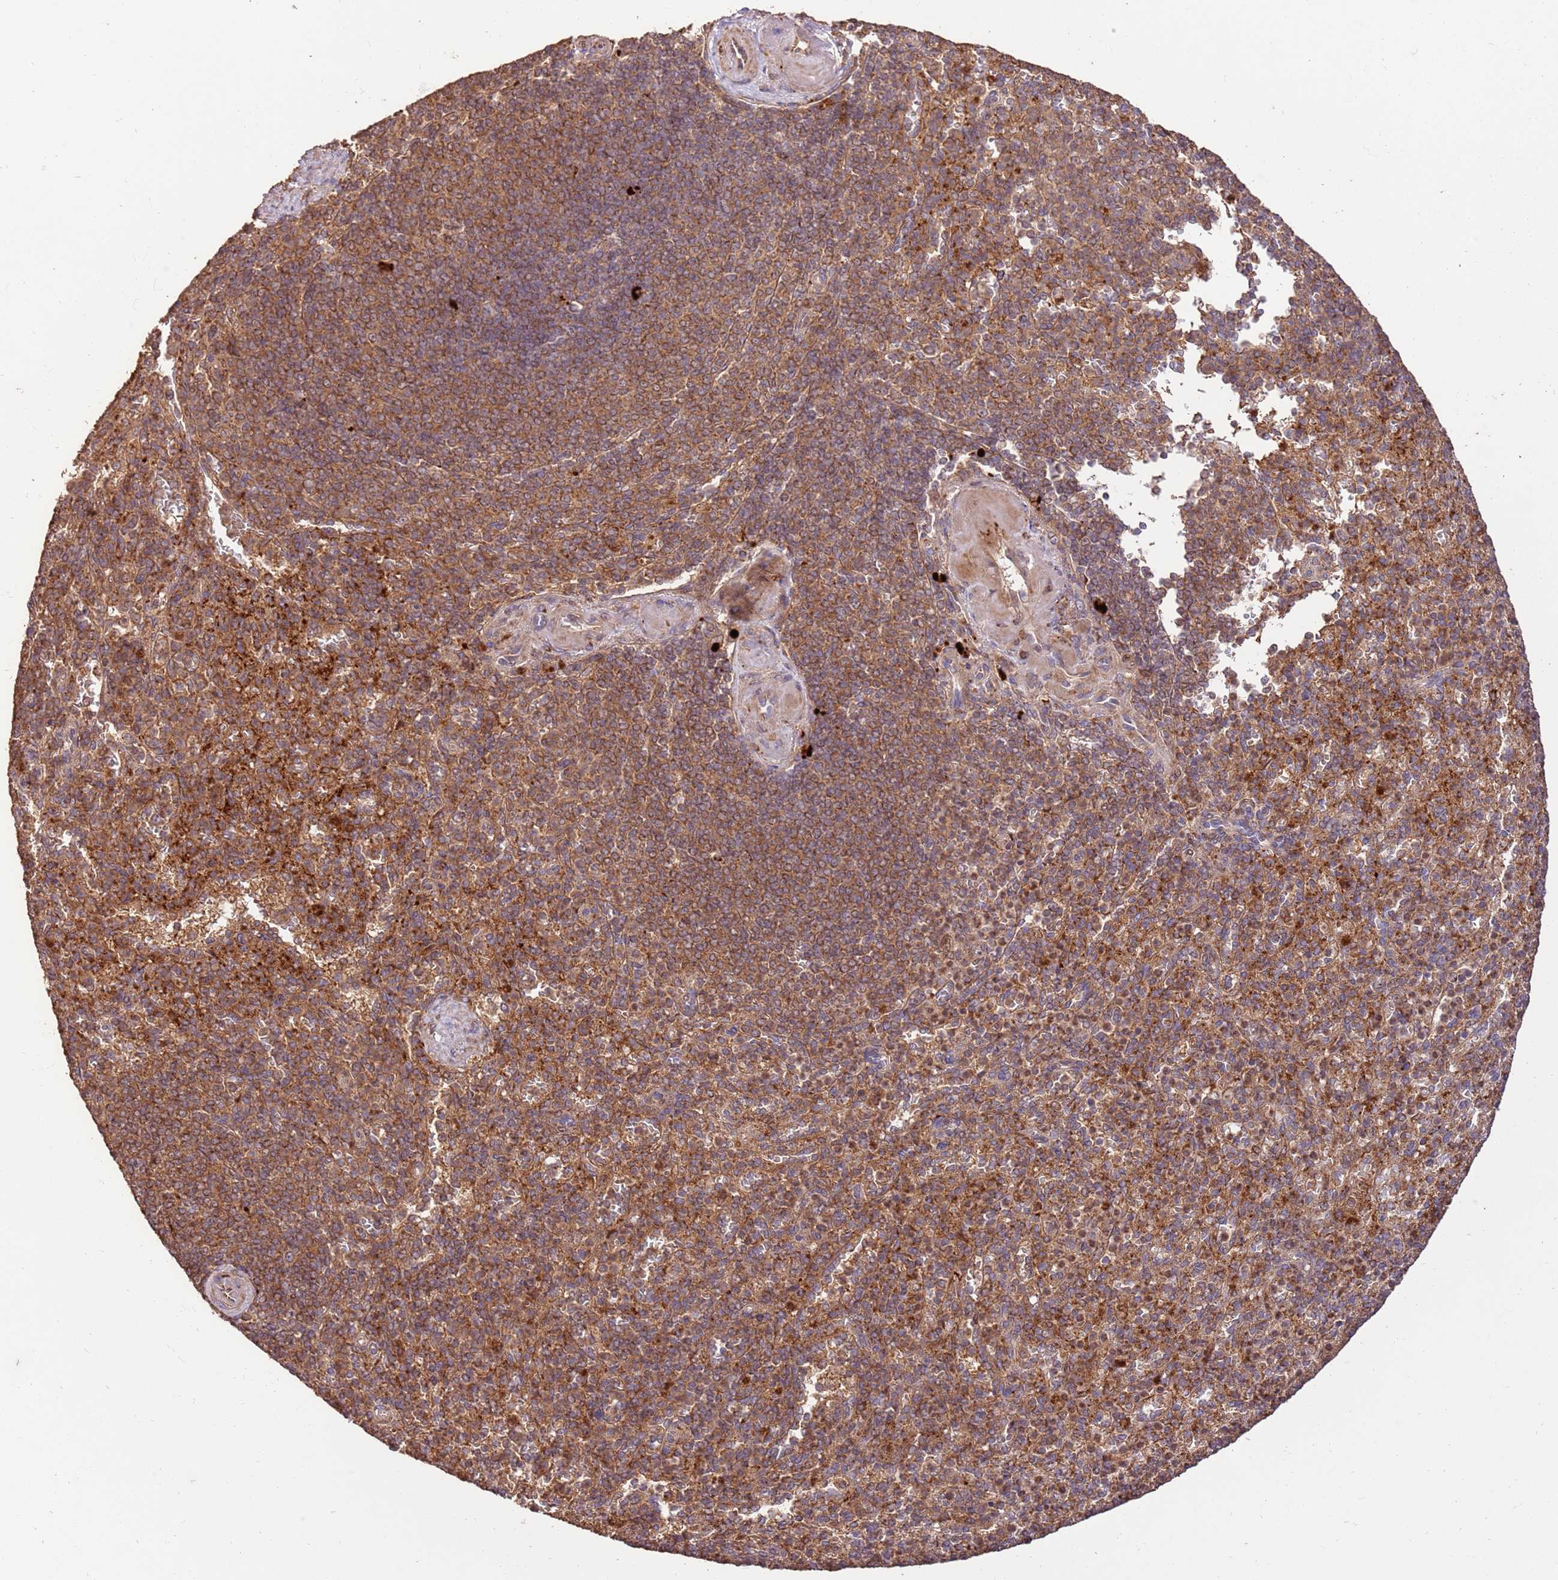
{"staining": {"intensity": "moderate", "quantity": "25%-75%", "location": "cytoplasmic/membranous"}, "tissue": "spleen", "cell_type": "Cells in red pulp", "image_type": "normal", "snomed": [{"axis": "morphology", "description": "Normal tissue, NOS"}, {"axis": "topography", "description": "Spleen"}], "caption": "Immunohistochemistry (IHC) photomicrograph of normal human spleen stained for a protein (brown), which shows medium levels of moderate cytoplasmic/membranous positivity in approximately 25%-75% of cells in red pulp.", "gene": "LRRC28", "patient": {"sex": "female", "age": 74}}